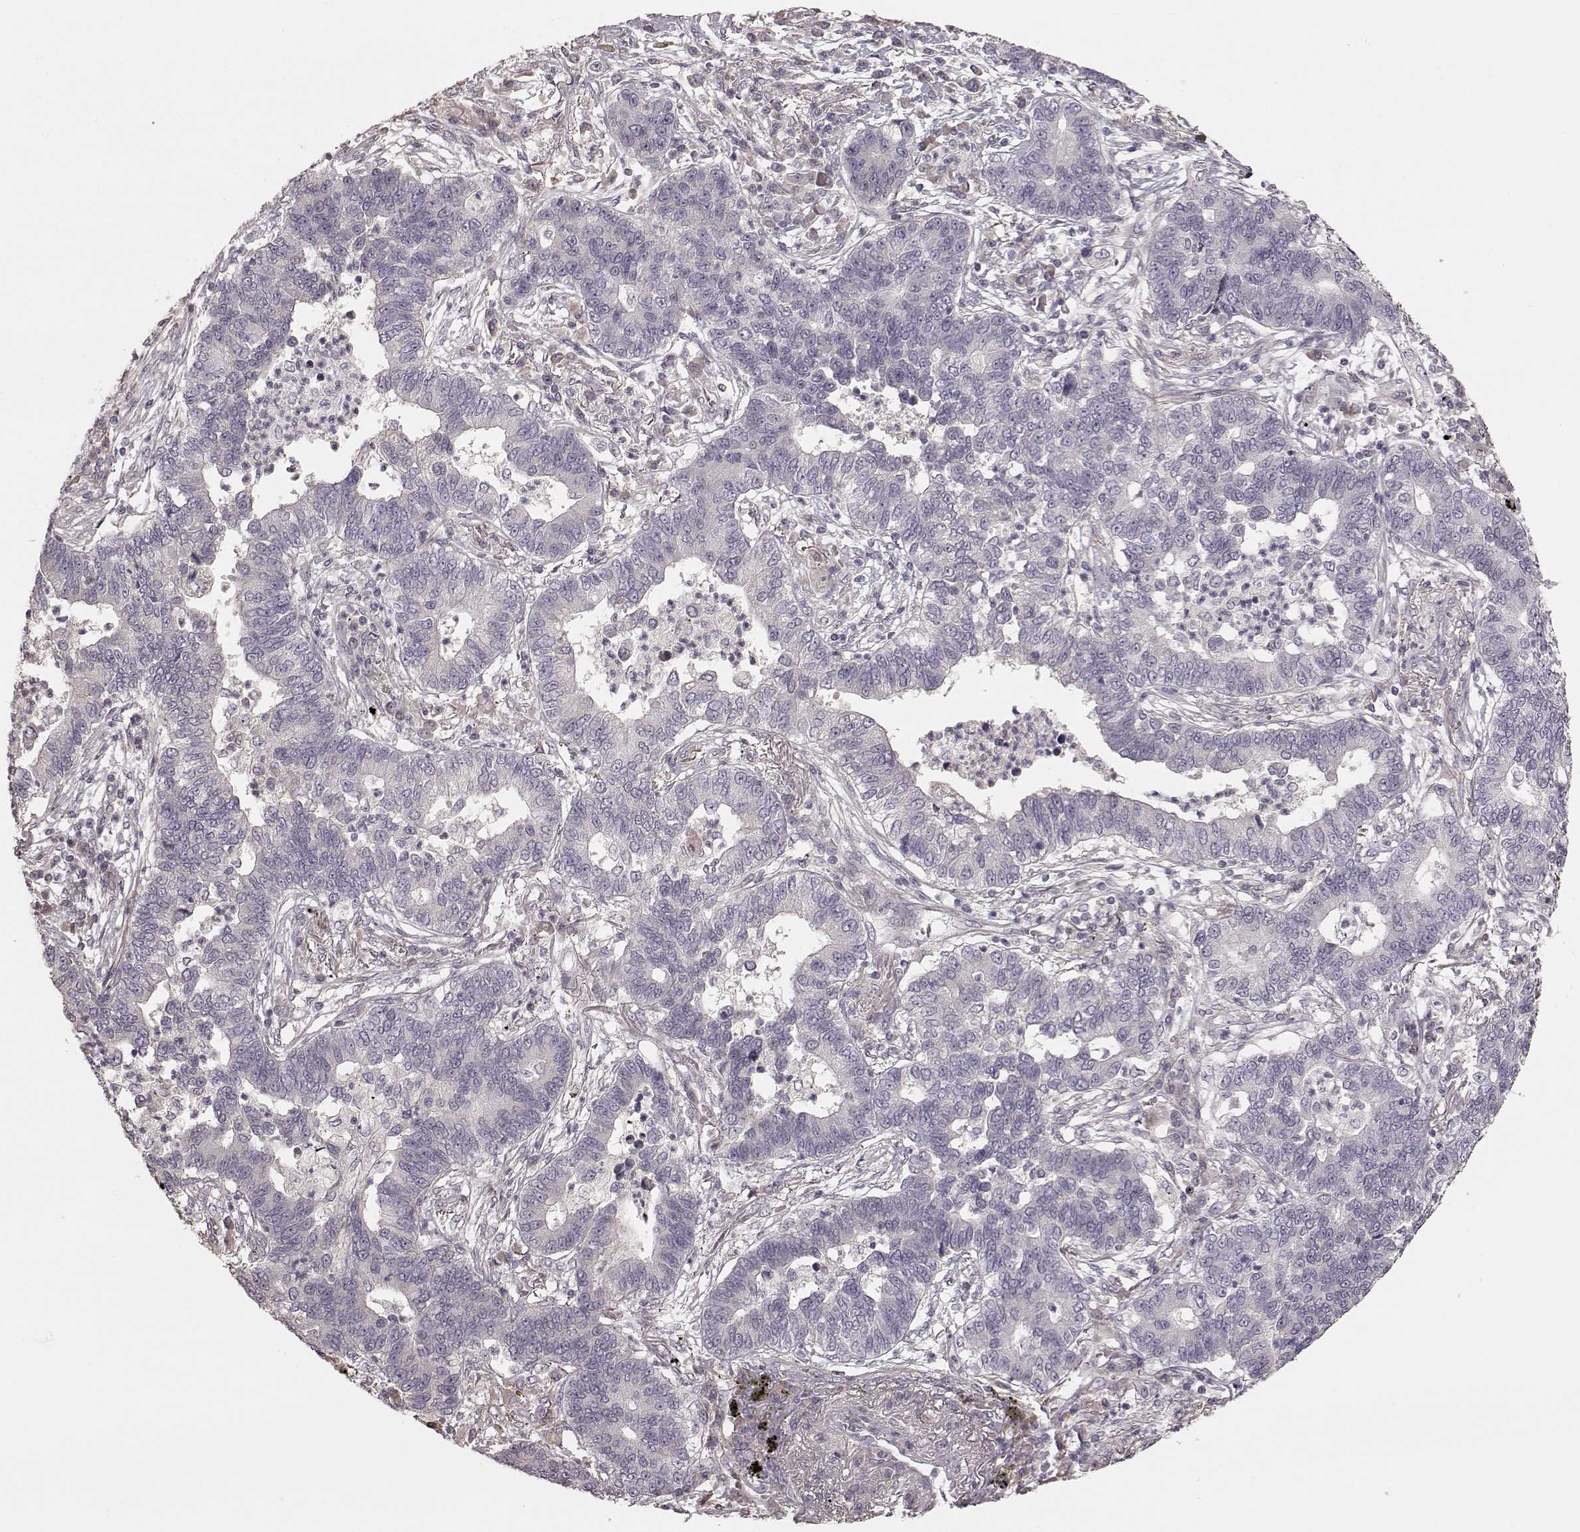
{"staining": {"intensity": "negative", "quantity": "none", "location": "none"}, "tissue": "lung cancer", "cell_type": "Tumor cells", "image_type": "cancer", "snomed": [{"axis": "morphology", "description": "Adenocarcinoma, NOS"}, {"axis": "topography", "description": "Lung"}], "caption": "Immunohistochemistry (IHC) micrograph of neoplastic tissue: human lung cancer (adenocarcinoma) stained with DAB exhibits no significant protein positivity in tumor cells.", "gene": "KCNJ9", "patient": {"sex": "female", "age": 57}}